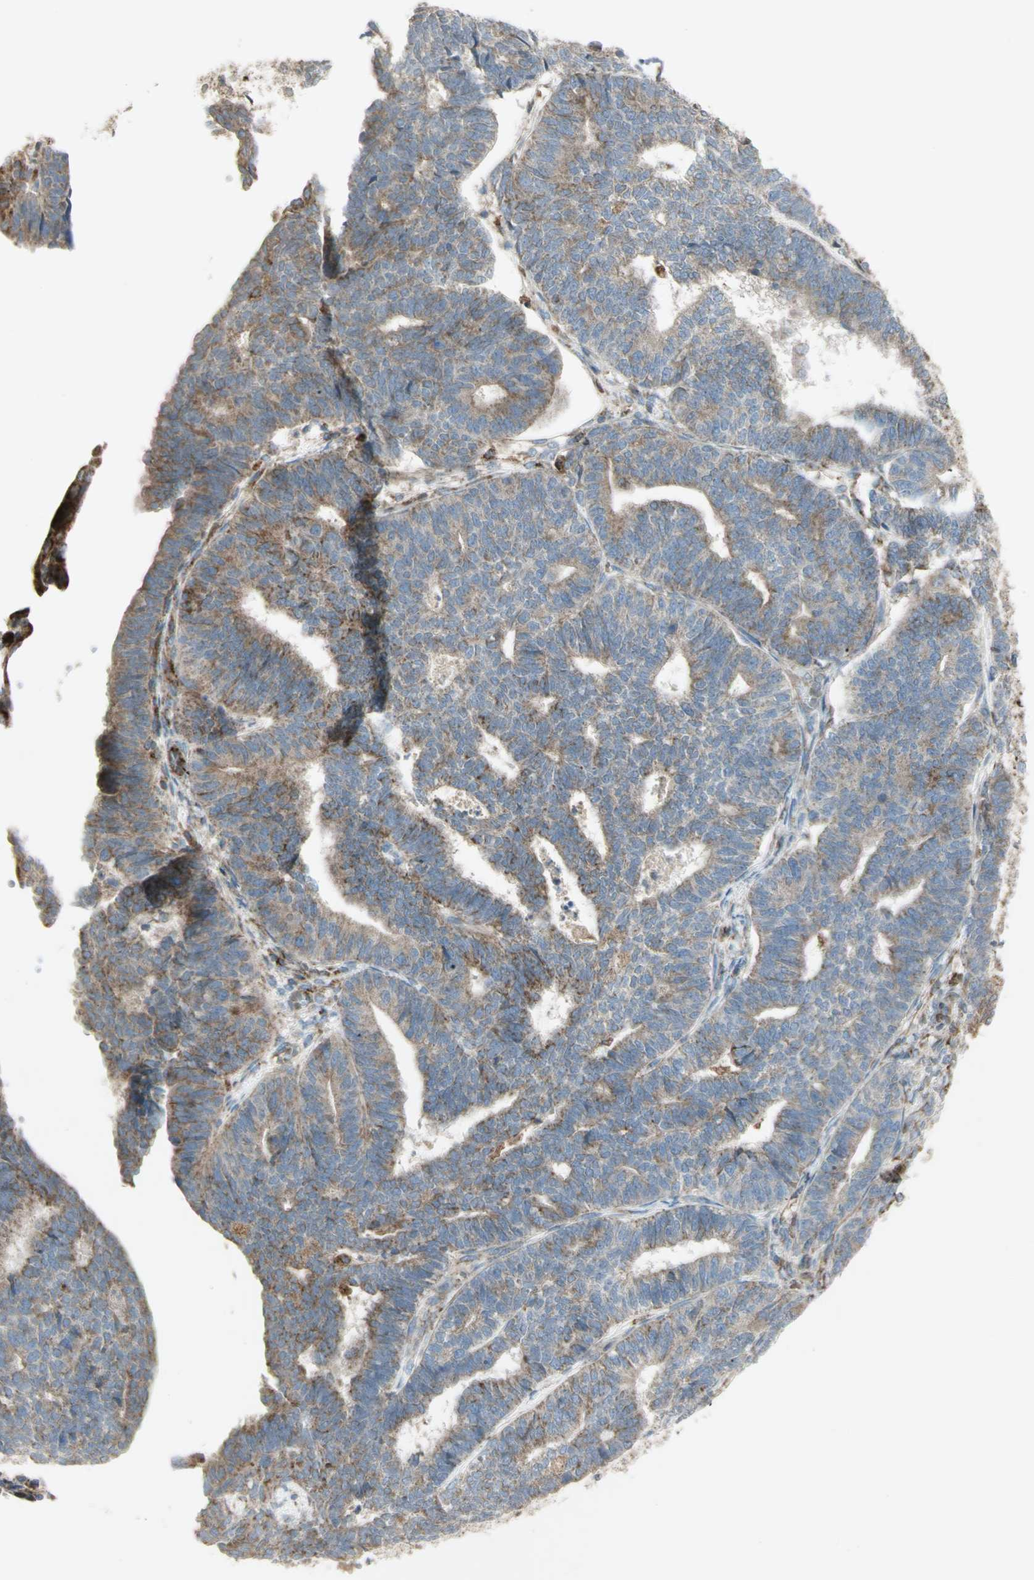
{"staining": {"intensity": "moderate", "quantity": "25%-75%", "location": "cytoplasmic/membranous"}, "tissue": "endometrial cancer", "cell_type": "Tumor cells", "image_type": "cancer", "snomed": [{"axis": "morphology", "description": "Adenocarcinoma, NOS"}, {"axis": "topography", "description": "Endometrium"}], "caption": "High-power microscopy captured an immunohistochemistry micrograph of endometrial cancer (adenocarcinoma), revealing moderate cytoplasmic/membranous staining in about 25%-75% of tumor cells.", "gene": "CYB5R1", "patient": {"sex": "female", "age": 70}}